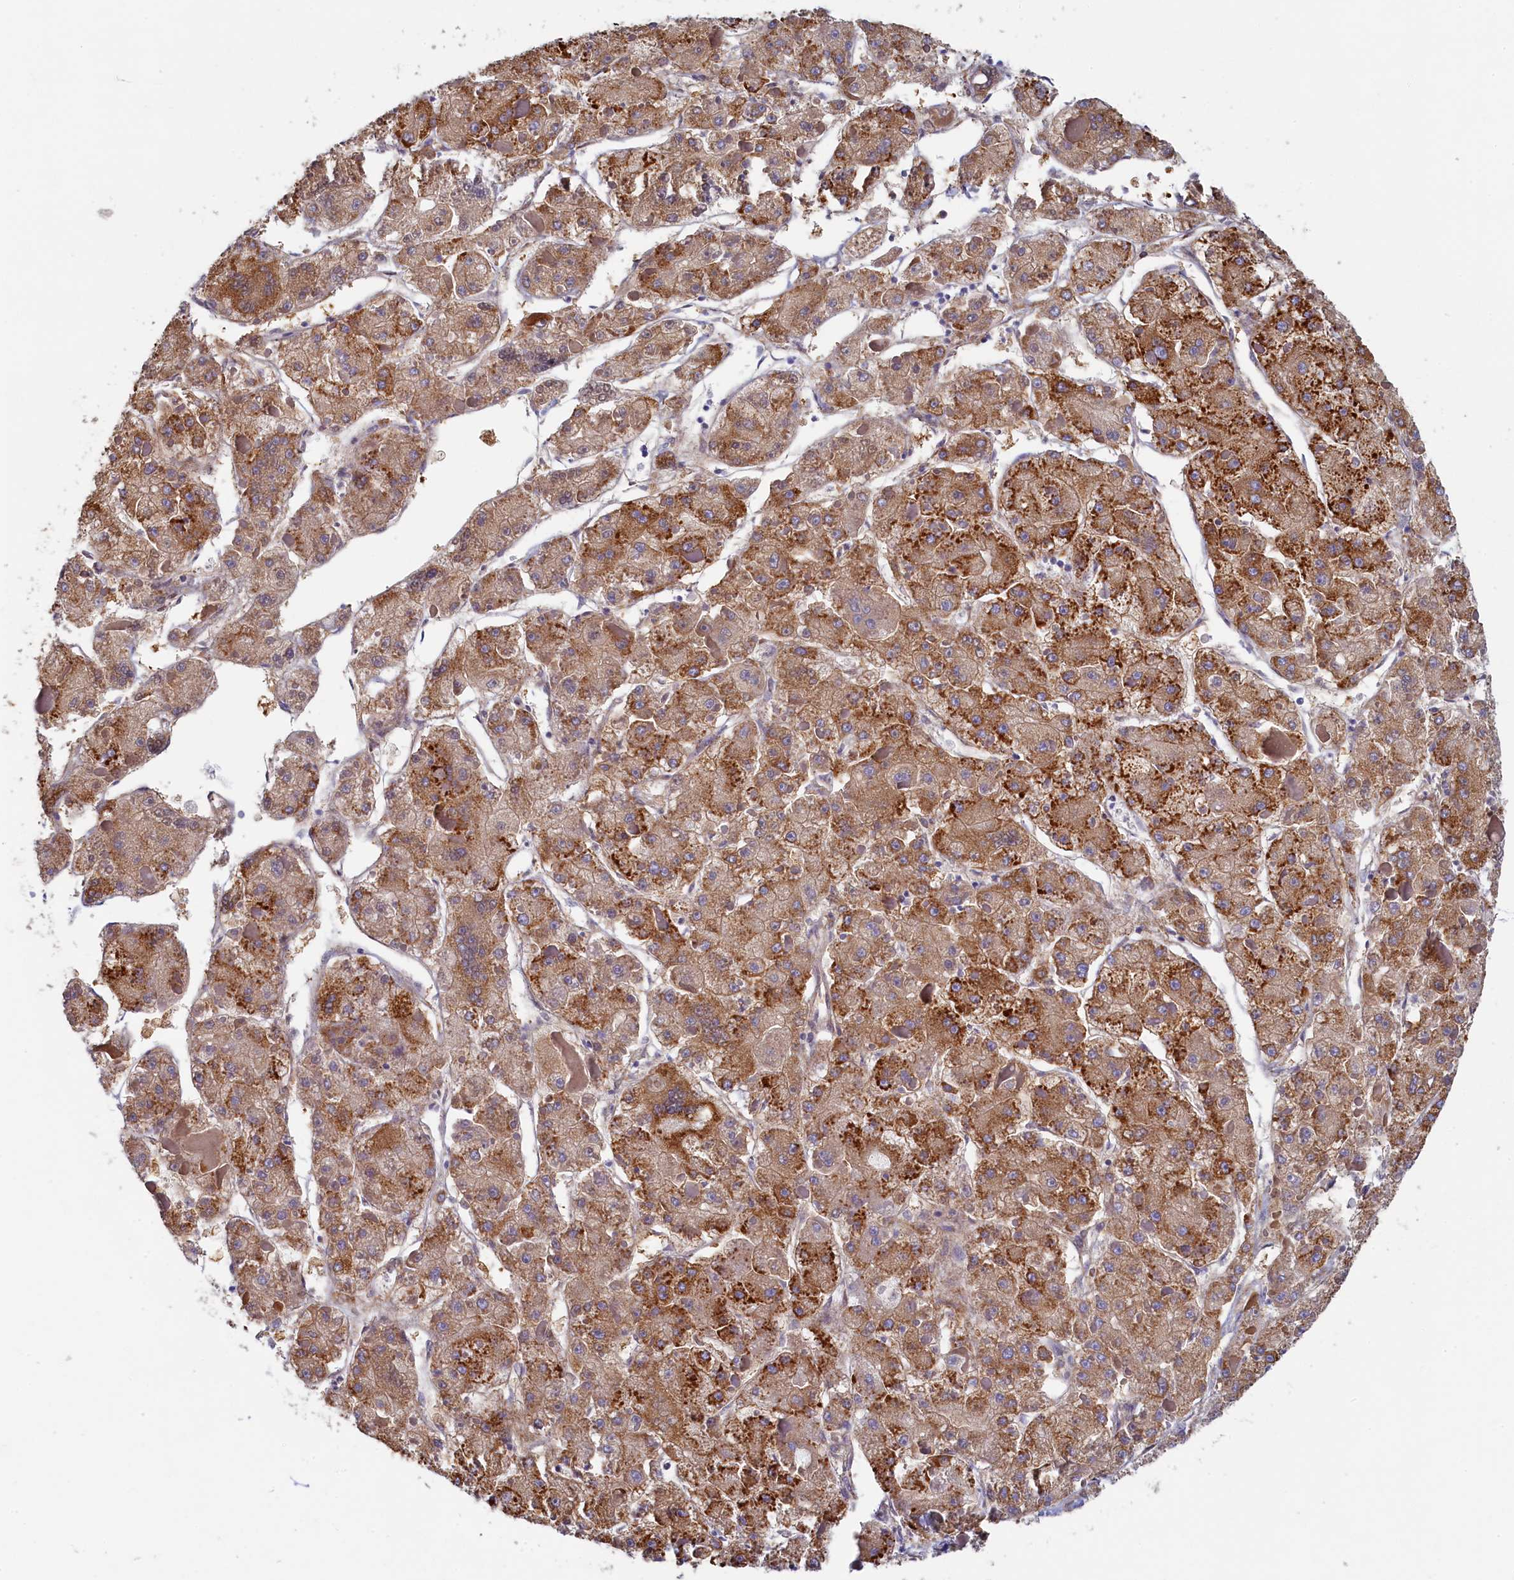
{"staining": {"intensity": "moderate", "quantity": ">75%", "location": "cytoplasmic/membranous"}, "tissue": "liver cancer", "cell_type": "Tumor cells", "image_type": "cancer", "snomed": [{"axis": "morphology", "description": "Carcinoma, Hepatocellular, NOS"}, {"axis": "topography", "description": "Liver"}], "caption": "Immunohistochemical staining of human liver hepatocellular carcinoma displays medium levels of moderate cytoplasmic/membranous expression in about >75% of tumor cells.", "gene": "TMEM18", "patient": {"sex": "female", "age": 73}}